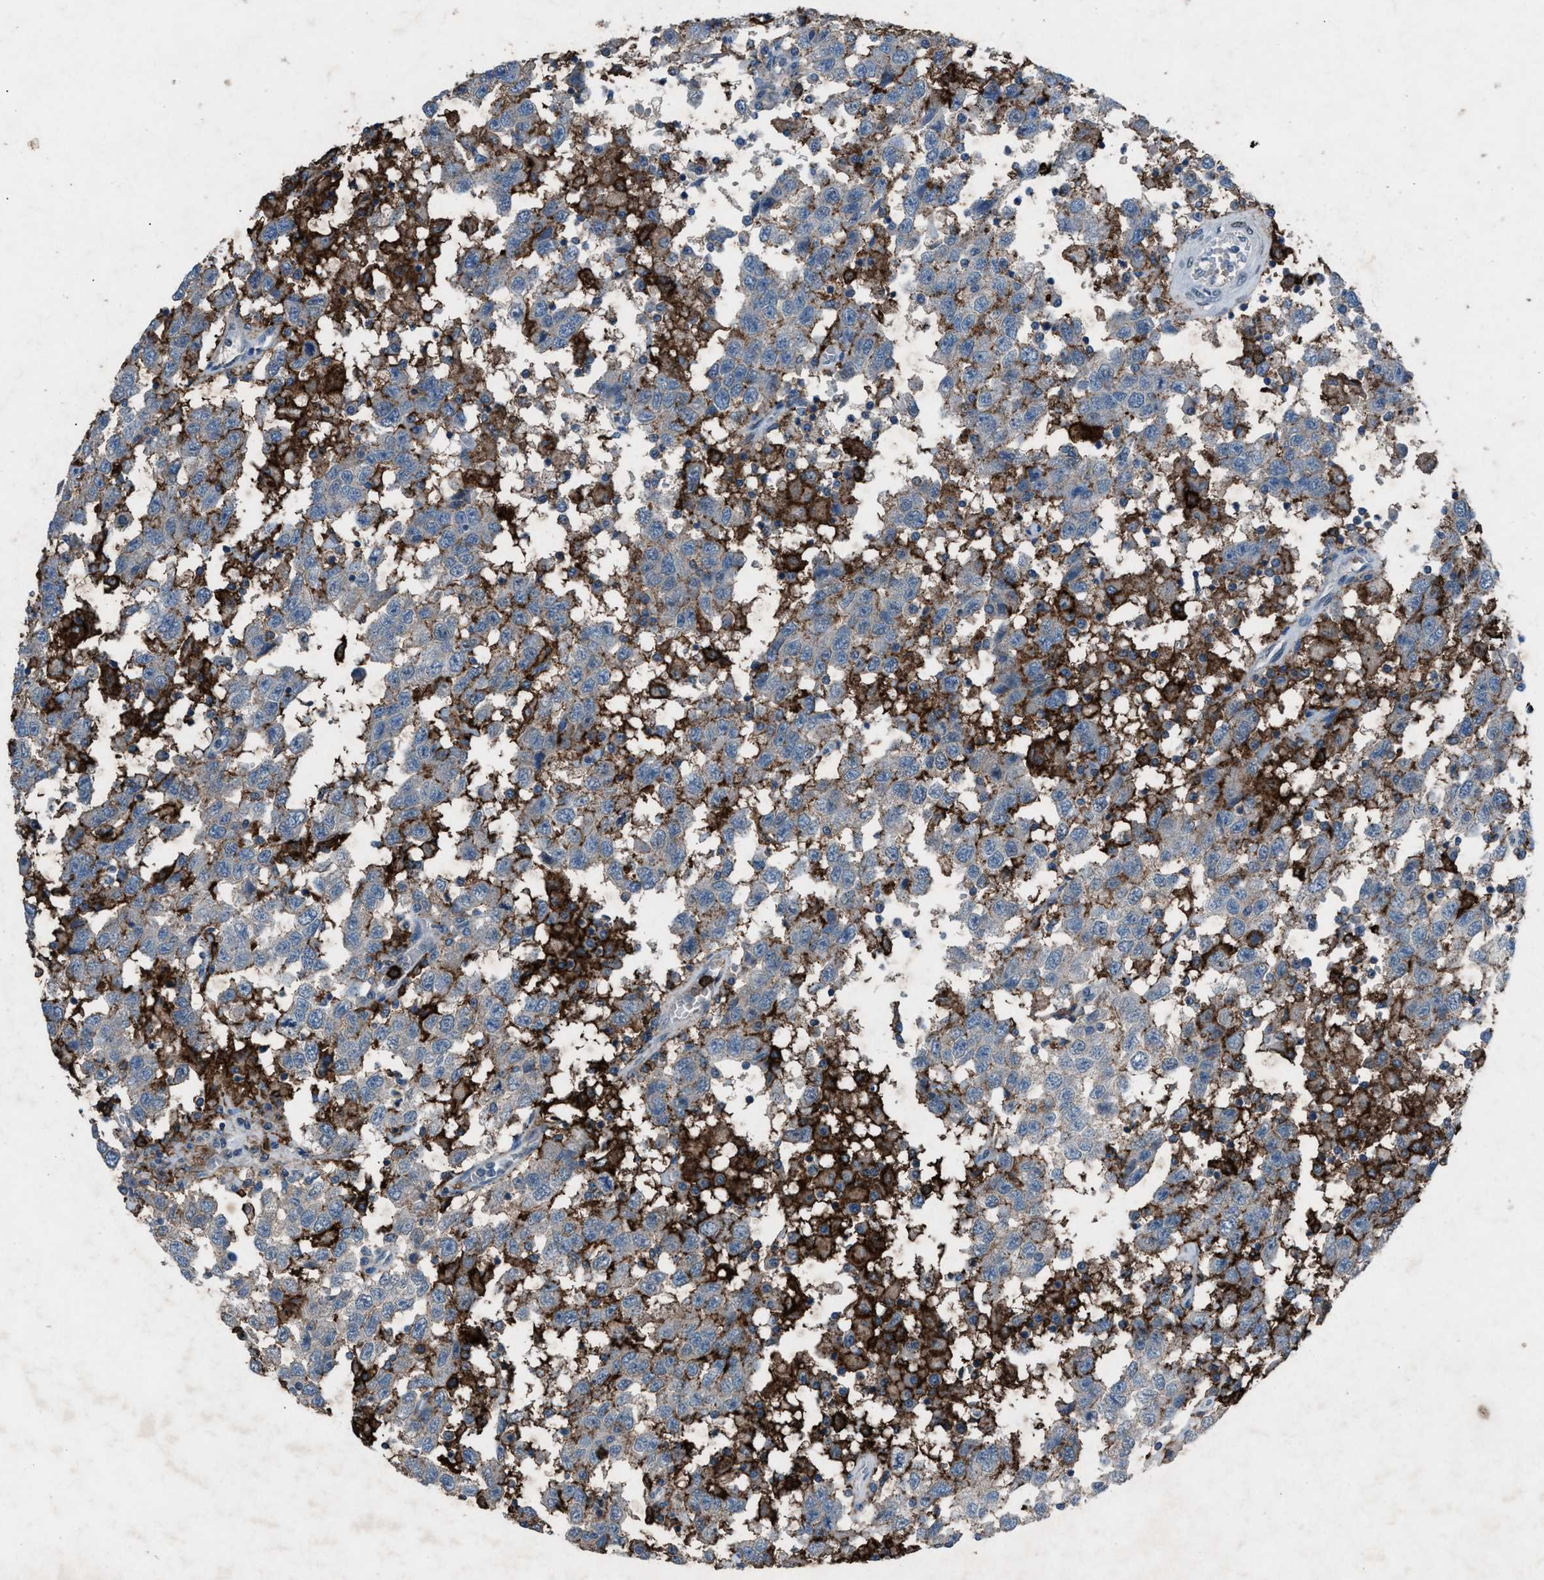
{"staining": {"intensity": "weak", "quantity": "<25%", "location": "cytoplasmic/membranous"}, "tissue": "testis cancer", "cell_type": "Tumor cells", "image_type": "cancer", "snomed": [{"axis": "morphology", "description": "Seminoma, NOS"}, {"axis": "topography", "description": "Testis"}], "caption": "High power microscopy image of an immunohistochemistry histopathology image of seminoma (testis), revealing no significant expression in tumor cells.", "gene": "FCER1G", "patient": {"sex": "male", "age": 41}}